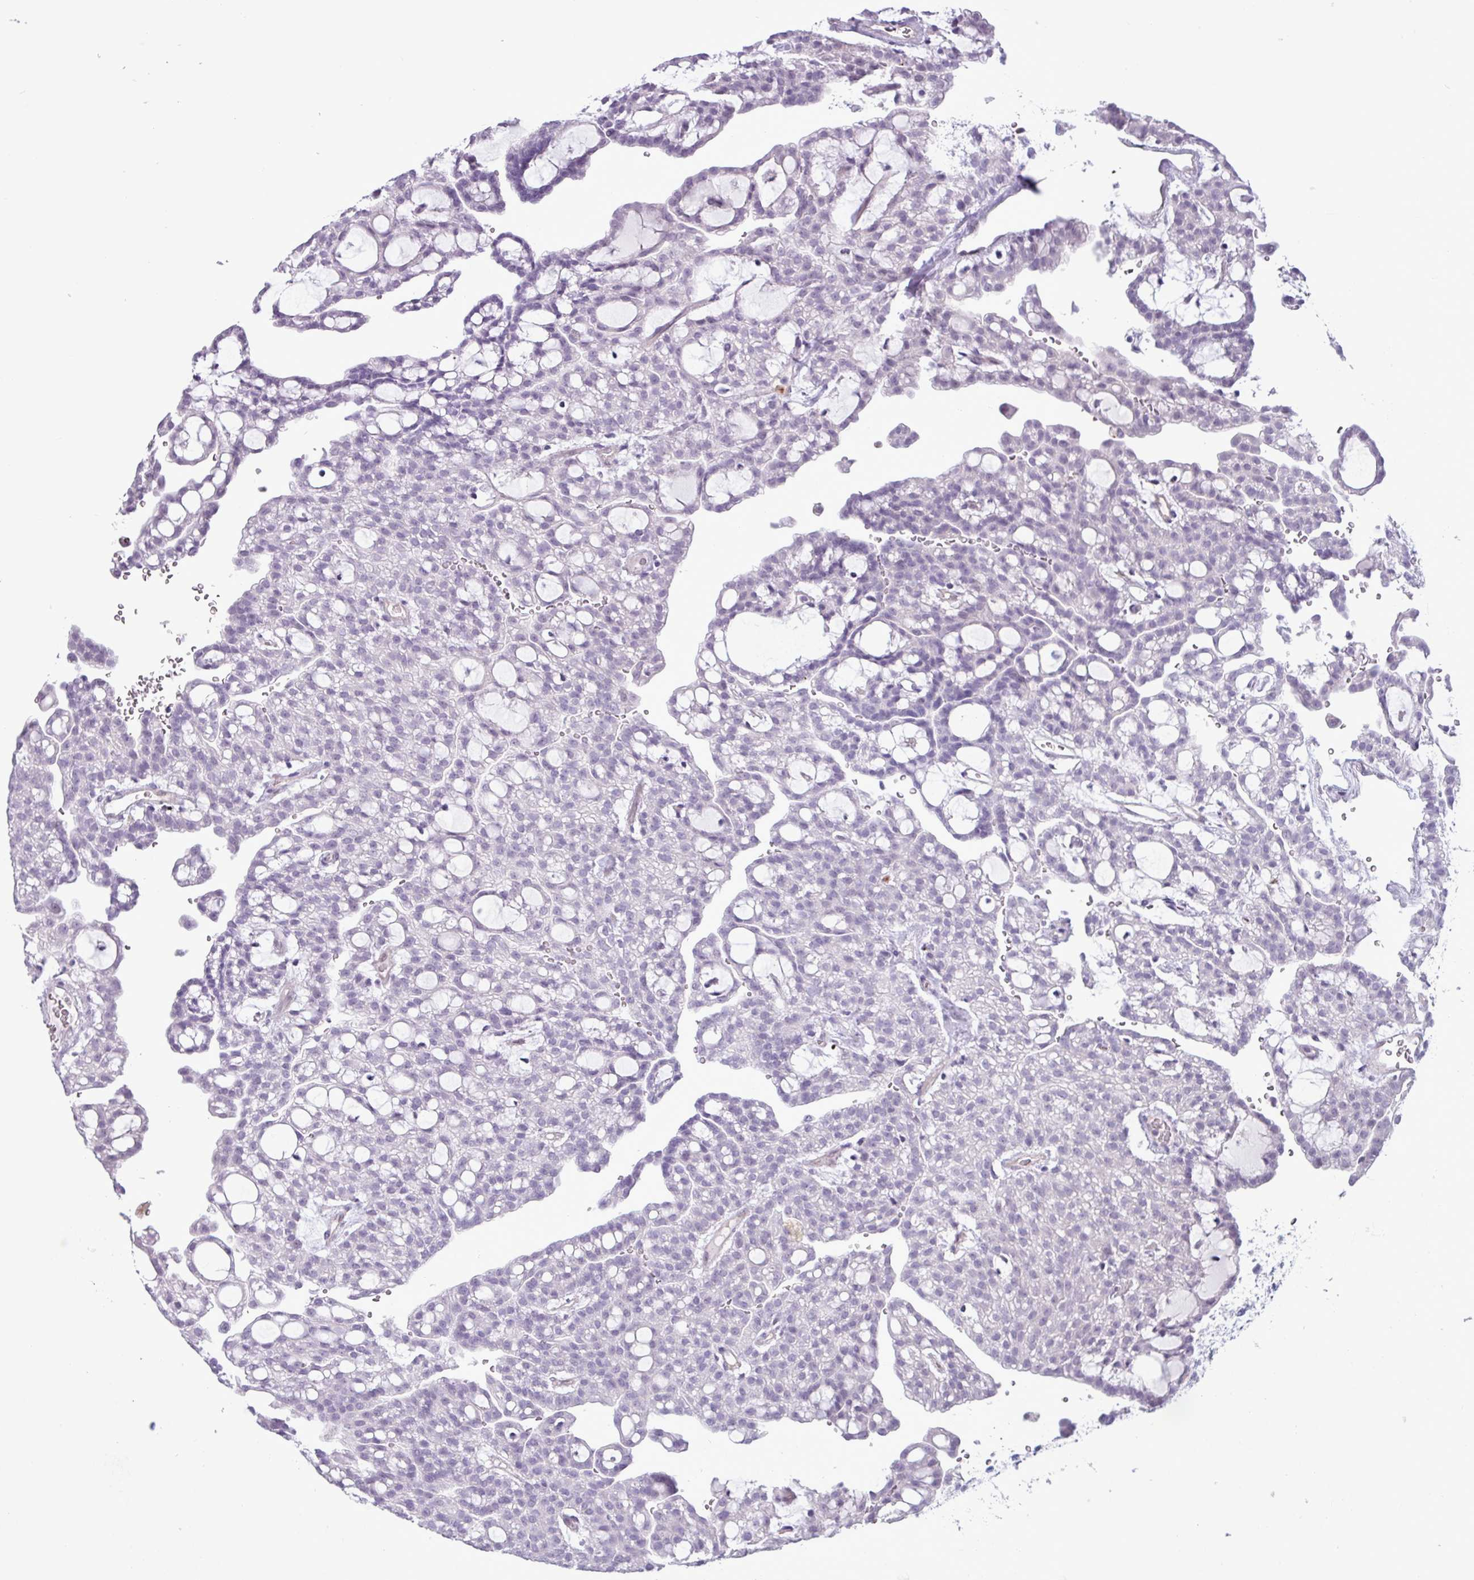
{"staining": {"intensity": "negative", "quantity": "none", "location": "none"}, "tissue": "renal cancer", "cell_type": "Tumor cells", "image_type": "cancer", "snomed": [{"axis": "morphology", "description": "Adenocarcinoma, NOS"}, {"axis": "topography", "description": "Kidney"}], "caption": "DAB immunohistochemical staining of renal adenocarcinoma reveals no significant staining in tumor cells.", "gene": "TMEM178A", "patient": {"sex": "male", "age": 63}}